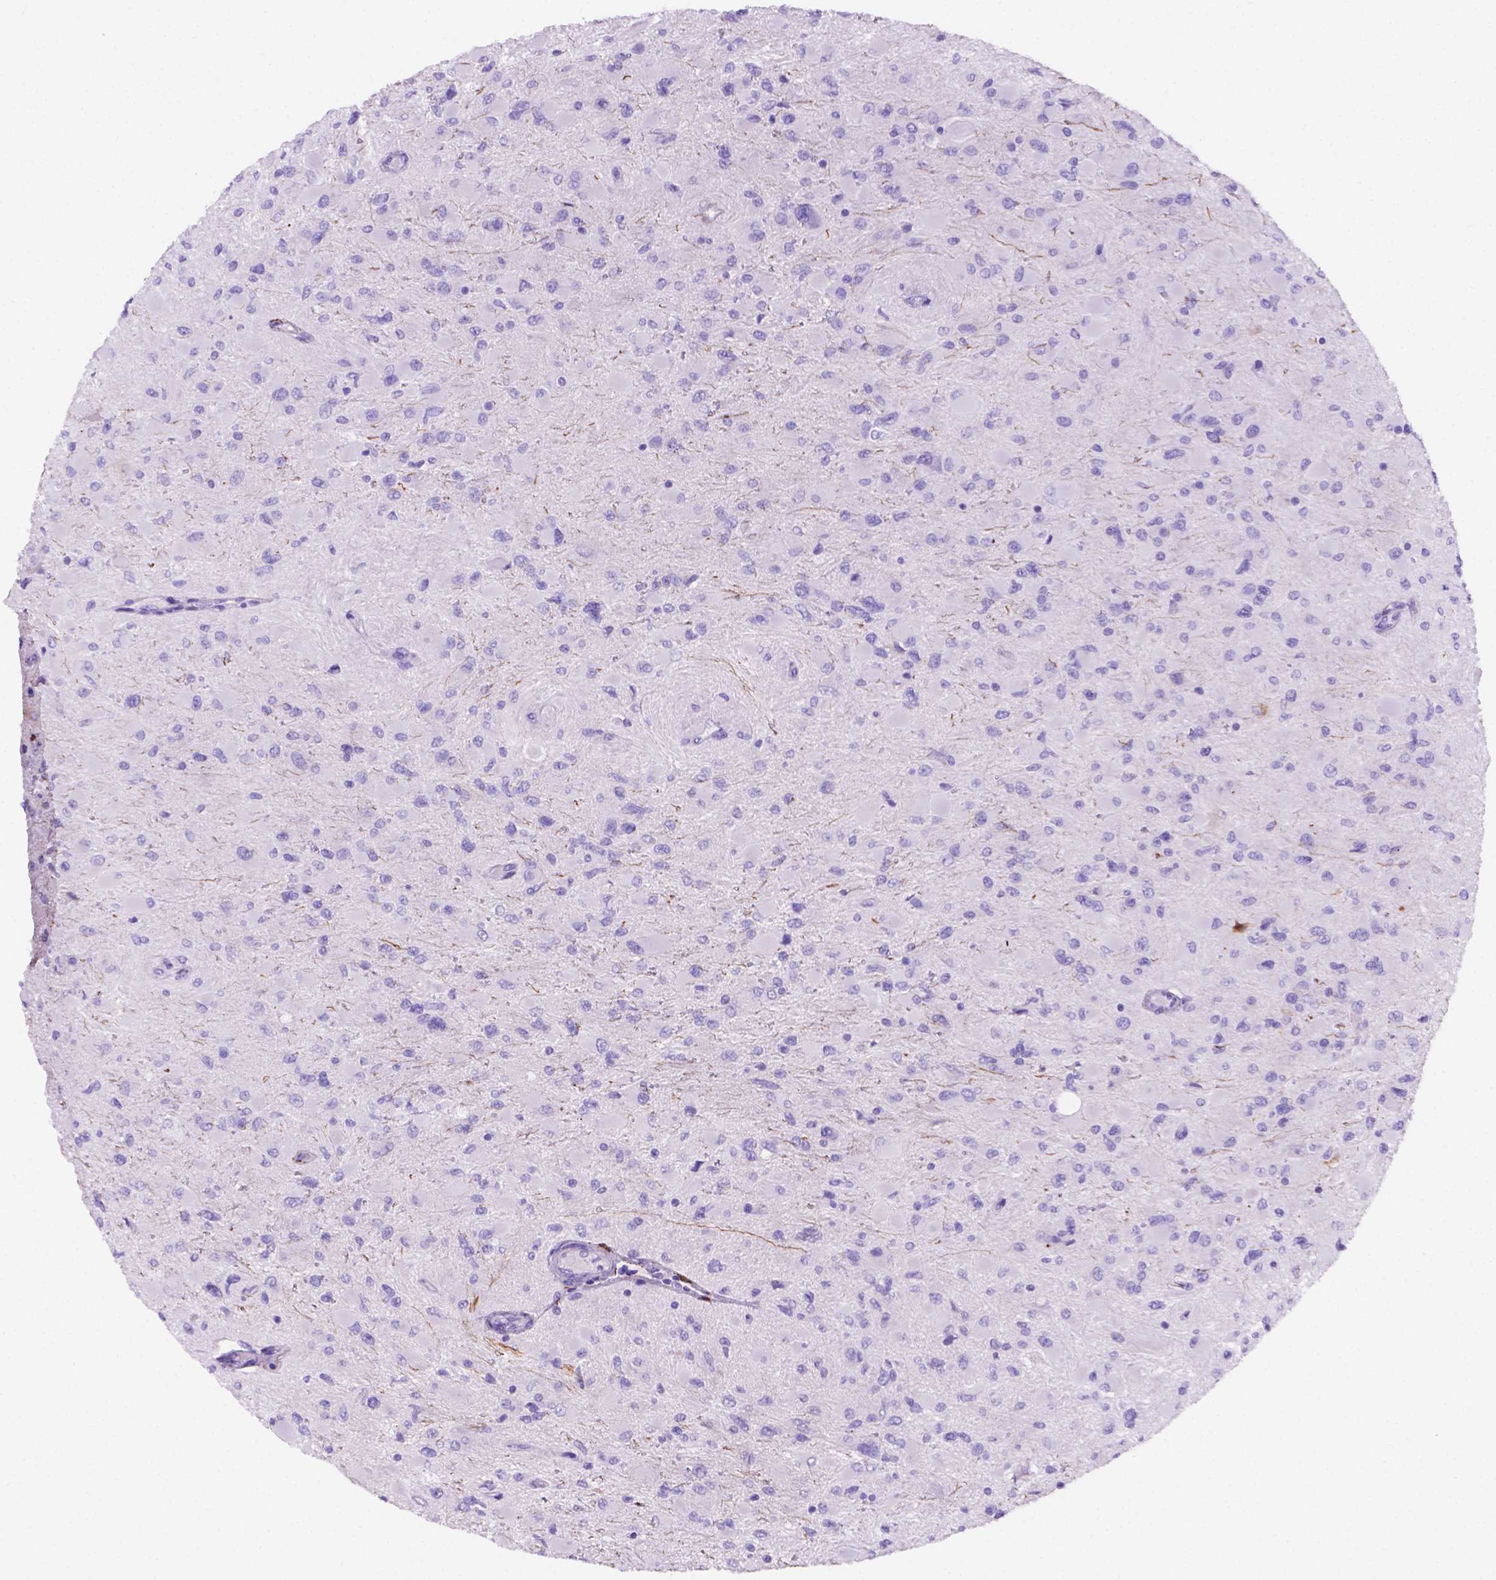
{"staining": {"intensity": "negative", "quantity": "none", "location": "none"}, "tissue": "glioma", "cell_type": "Tumor cells", "image_type": "cancer", "snomed": [{"axis": "morphology", "description": "Glioma, malignant, High grade"}, {"axis": "topography", "description": "Cerebral cortex"}], "caption": "The IHC photomicrograph has no significant positivity in tumor cells of malignant high-grade glioma tissue. (Stains: DAB (3,3'-diaminobenzidine) immunohistochemistry with hematoxylin counter stain, Microscopy: brightfield microscopy at high magnification).", "gene": "MACF1", "patient": {"sex": "female", "age": 36}}